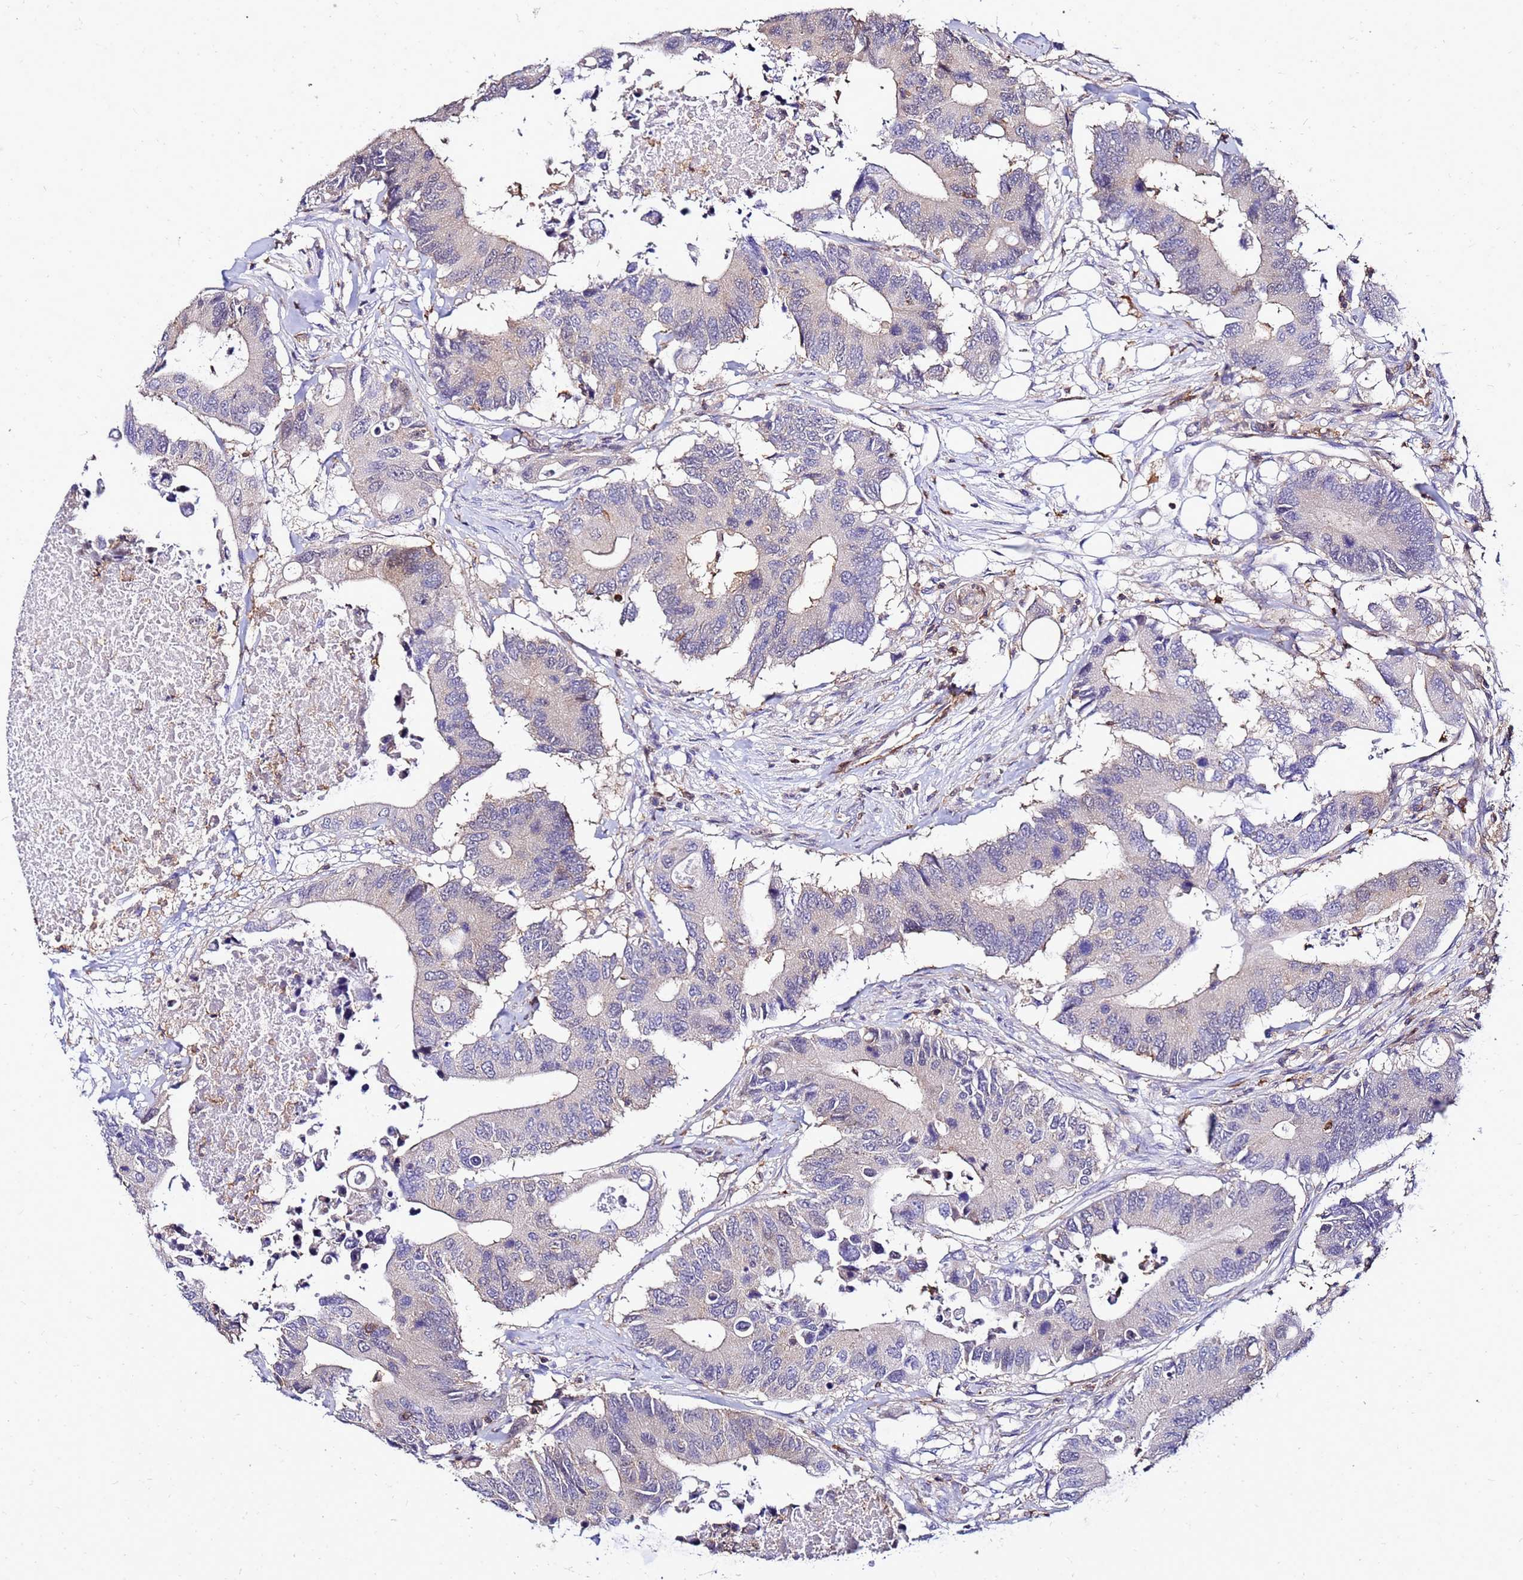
{"staining": {"intensity": "negative", "quantity": "none", "location": "none"}, "tissue": "colorectal cancer", "cell_type": "Tumor cells", "image_type": "cancer", "snomed": [{"axis": "morphology", "description": "Adenocarcinoma, NOS"}, {"axis": "topography", "description": "Colon"}], "caption": "Tumor cells are negative for protein expression in human colorectal cancer. Brightfield microscopy of immunohistochemistry (IHC) stained with DAB (3,3'-diaminobenzidine) (brown) and hematoxylin (blue), captured at high magnification.", "gene": "DBNDD2", "patient": {"sex": "male", "age": 71}}